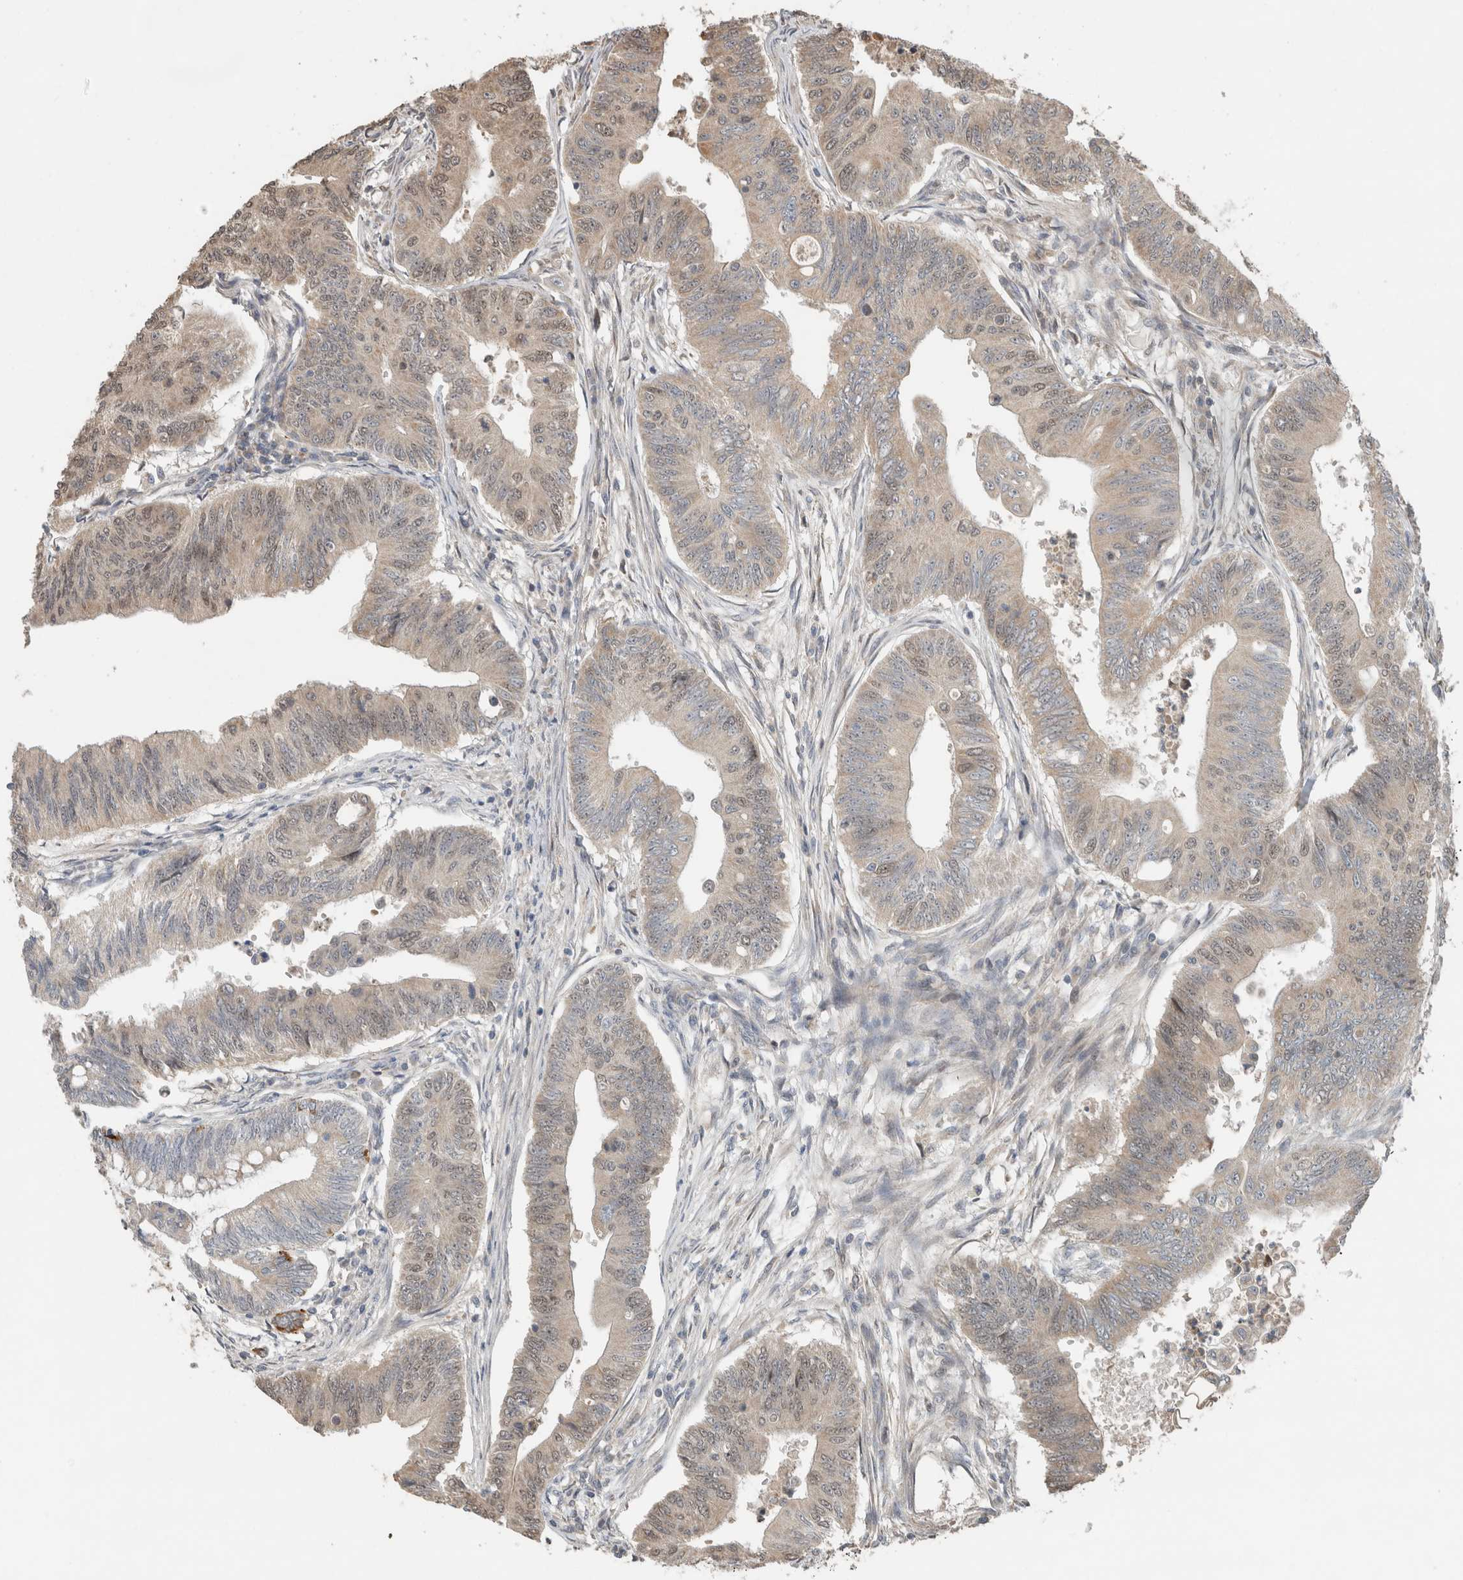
{"staining": {"intensity": "weak", "quantity": "<25%", "location": "cytoplasmic/membranous,nuclear"}, "tissue": "colorectal cancer", "cell_type": "Tumor cells", "image_type": "cancer", "snomed": [{"axis": "morphology", "description": "Adenoma, NOS"}, {"axis": "morphology", "description": "Adenocarcinoma, NOS"}, {"axis": "topography", "description": "Colon"}], "caption": "Immunohistochemistry (IHC) of colorectal cancer reveals no staining in tumor cells. (Stains: DAB immunohistochemistry (IHC) with hematoxylin counter stain, Microscopy: brightfield microscopy at high magnification).", "gene": "GINS4", "patient": {"sex": "male", "age": 79}}